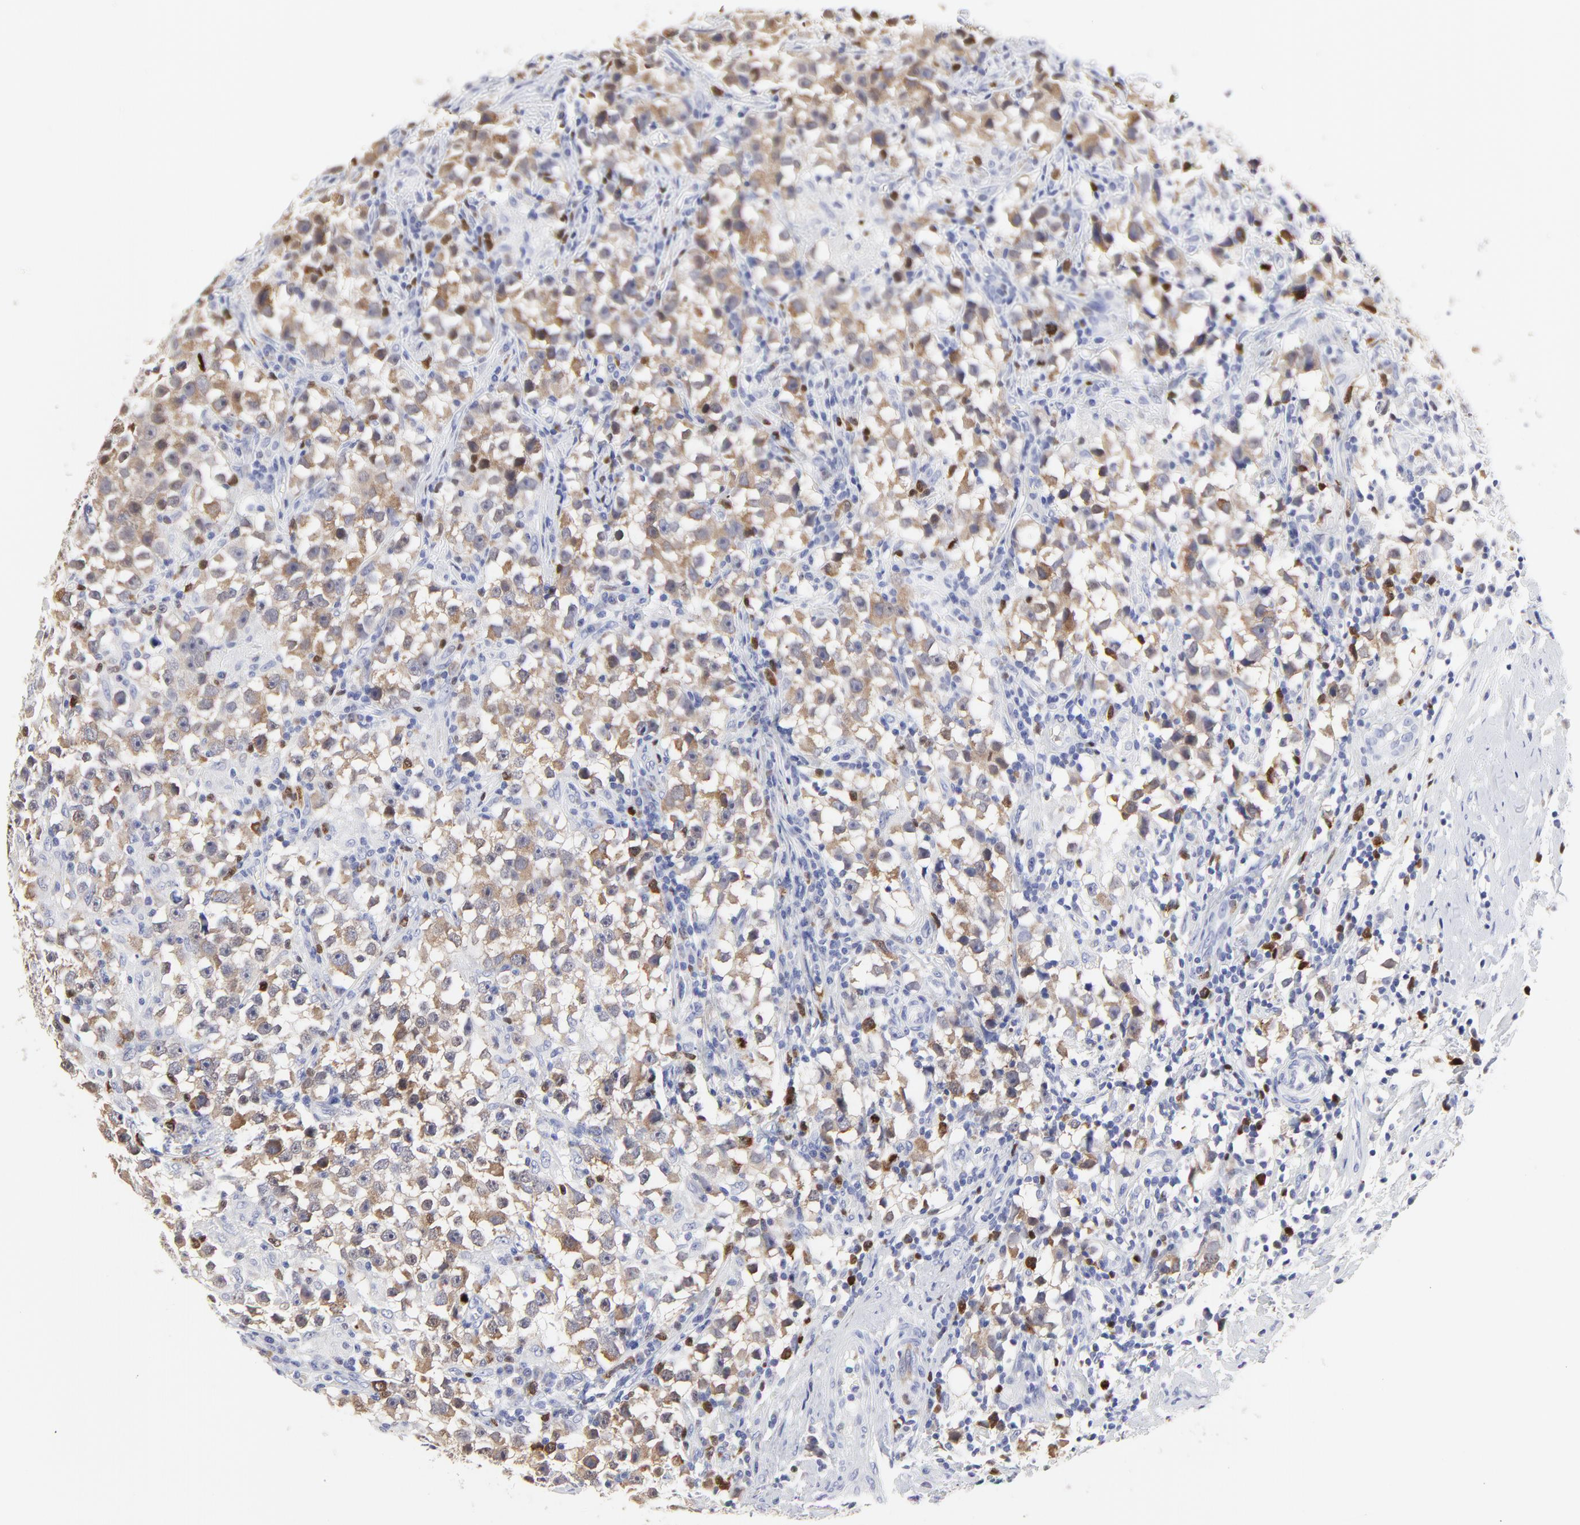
{"staining": {"intensity": "moderate", "quantity": ">75%", "location": "cytoplasmic/membranous"}, "tissue": "testis cancer", "cell_type": "Tumor cells", "image_type": "cancer", "snomed": [{"axis": "morphology", "description": "Seminoma, NOS"}, {"axis": "topography", "description": "Testis"}], "caption": "Human testis cancer (seminoma) stained with a brown dye exhibits moderate cytoplasmic/membranous positive staining in about >75% of tumor cells.", "gene": "NCAPH", "patient": {"sex": "male", "age": 33}}